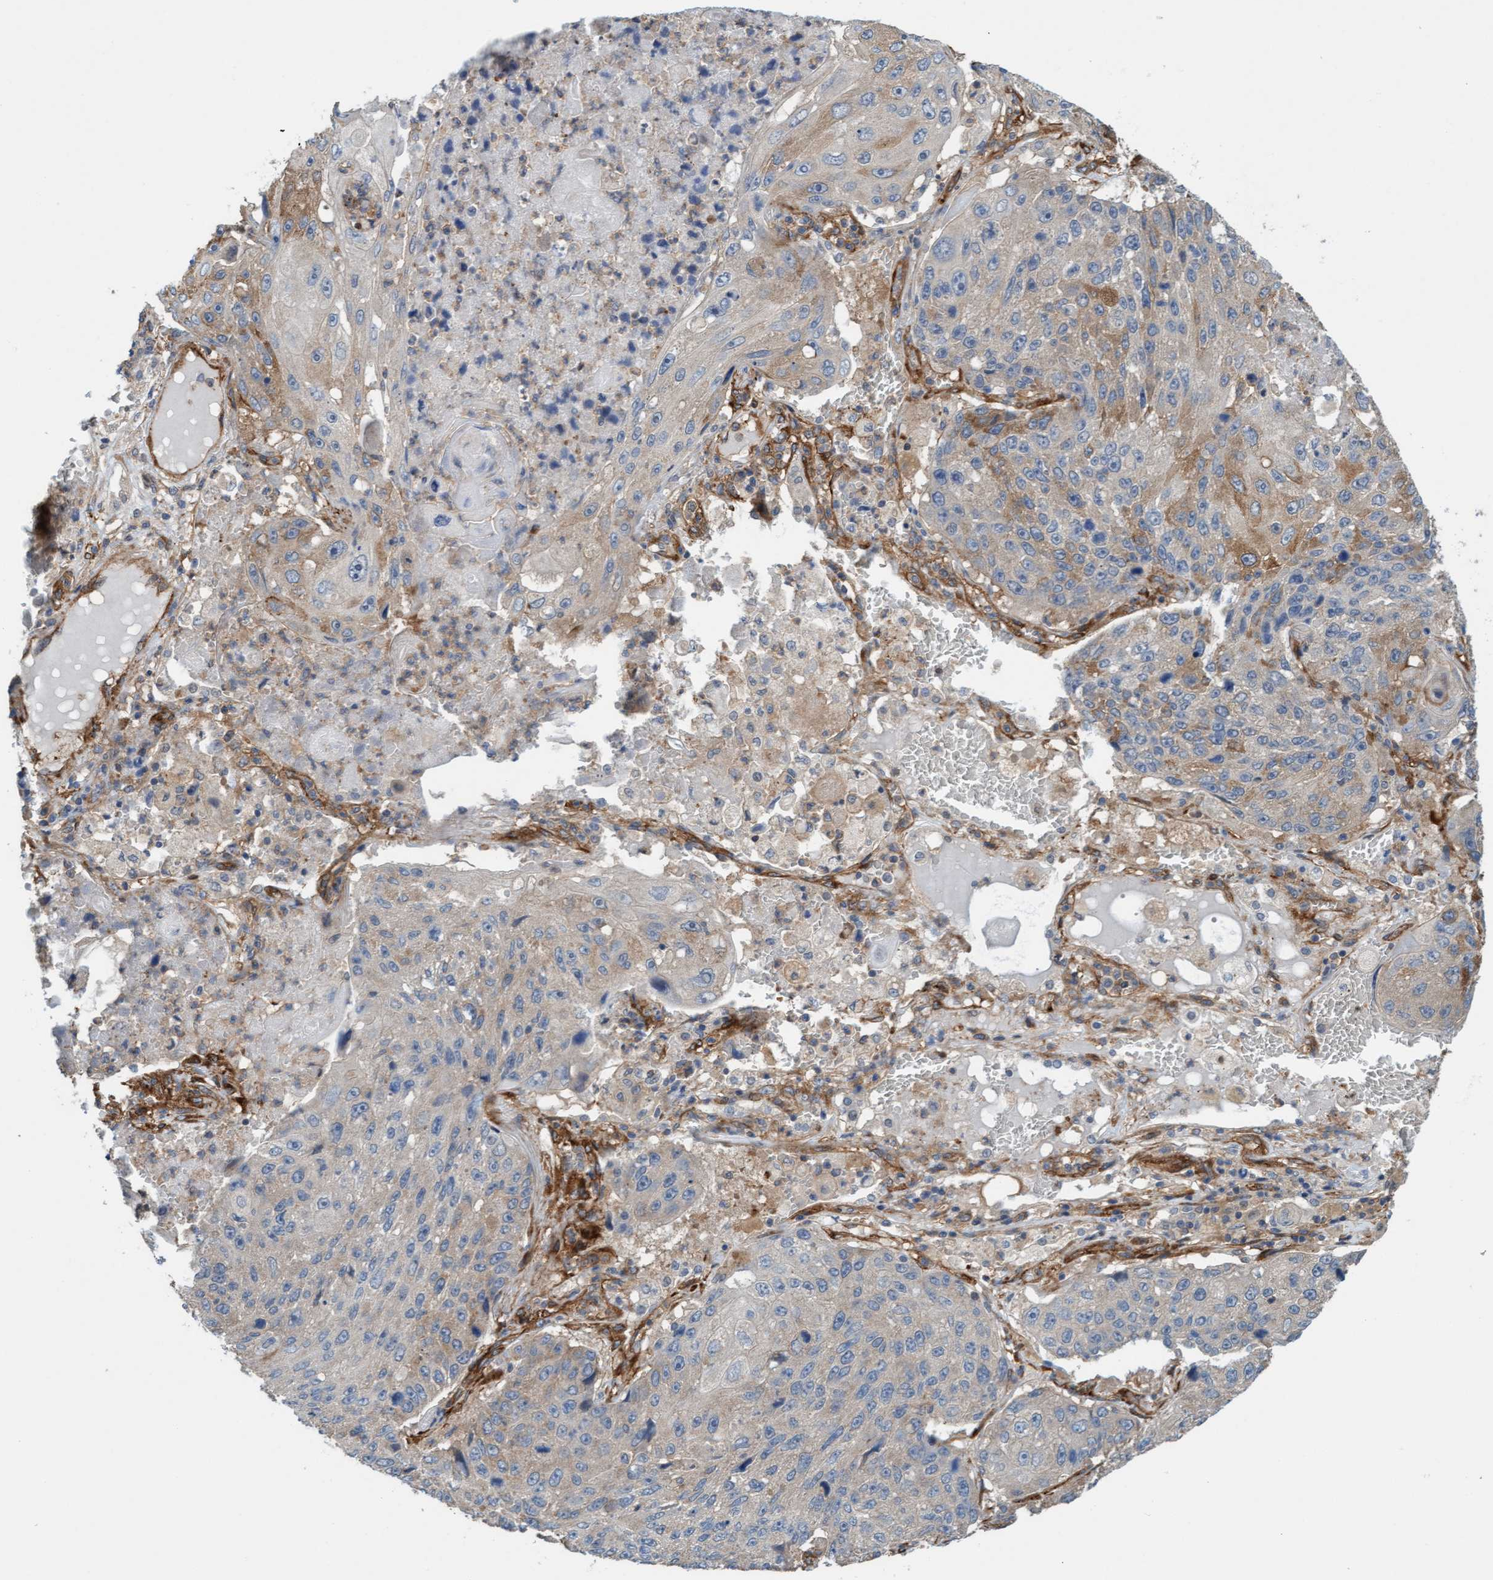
{"staining": {"intensity": "moderate", "quantity": "<25%", "location": "cytoplasmic/membranous"}, "tissue": "lung cancer", "cell_type": "Tumor cells", "image_type": "cancer", "snomed": [{"axis": "morphology", "description": "Squamous cell carcinoma, NOS"}, {"axis": "topography", "description": "Lung"}], "caption": "Immunohistochemistry (IHC) photomicrograph of neoplastic tissue: lung squamous cell carcinoma stained using immunohistochemistry (IHC) displays low levels of moderate protein expression localized specifically in the cytoplasmic/membranous of tumor cells, appearing as a cytoplasmic/membranous brown color.", "gene": "FMNL3", "patient": {"sex": "male", "age": 61}}